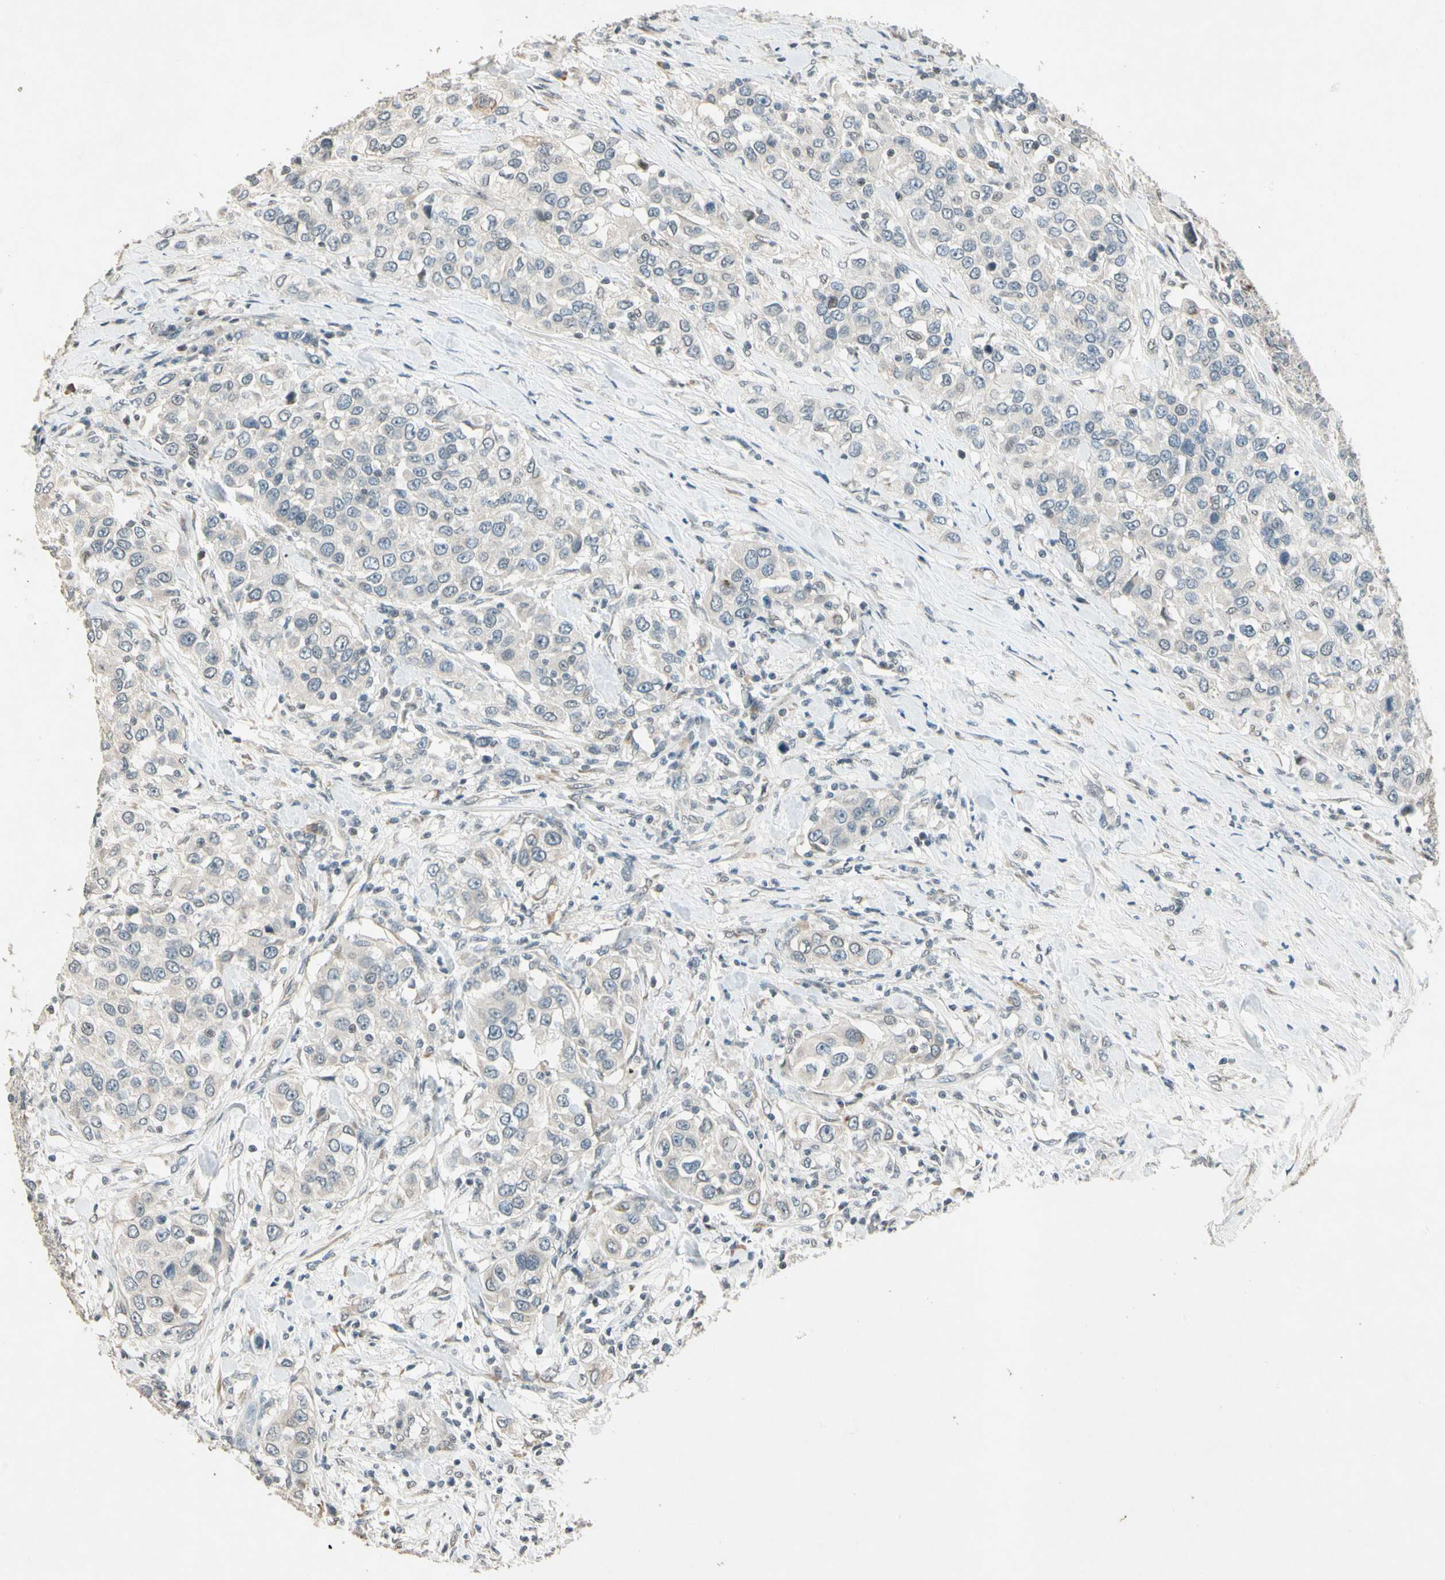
{"staining": {"intensity": "weak", "quantity": "<25%", "location": "cytoplasmic/membranous"}, "tissue": "urothelial cancer", "cell_type": "Tumor cells", "image_type": "cancer", "snomed": [{"axis": "morphology", "description": "Urothelial carcinoma, High grade"}, {"axis": "topography", "description": "Urinary bladder"}], "caption": "This histopathology image is of urothelial carcinoma (high-grade) stained with immunohistochemistry (IHC) to label a protein in brown with the nuclei are counter-stained blue. There is no positivity in tumor cells. The staining was performed using DAB (3,3'-diaminobenzidine) to visualize the protein expression in brown, while the nuclei were stained in blue with hematoxylin (Magnification: 20x).", "gene": "ZBTB4", "patient": {"sex": "female", "age": 80}}